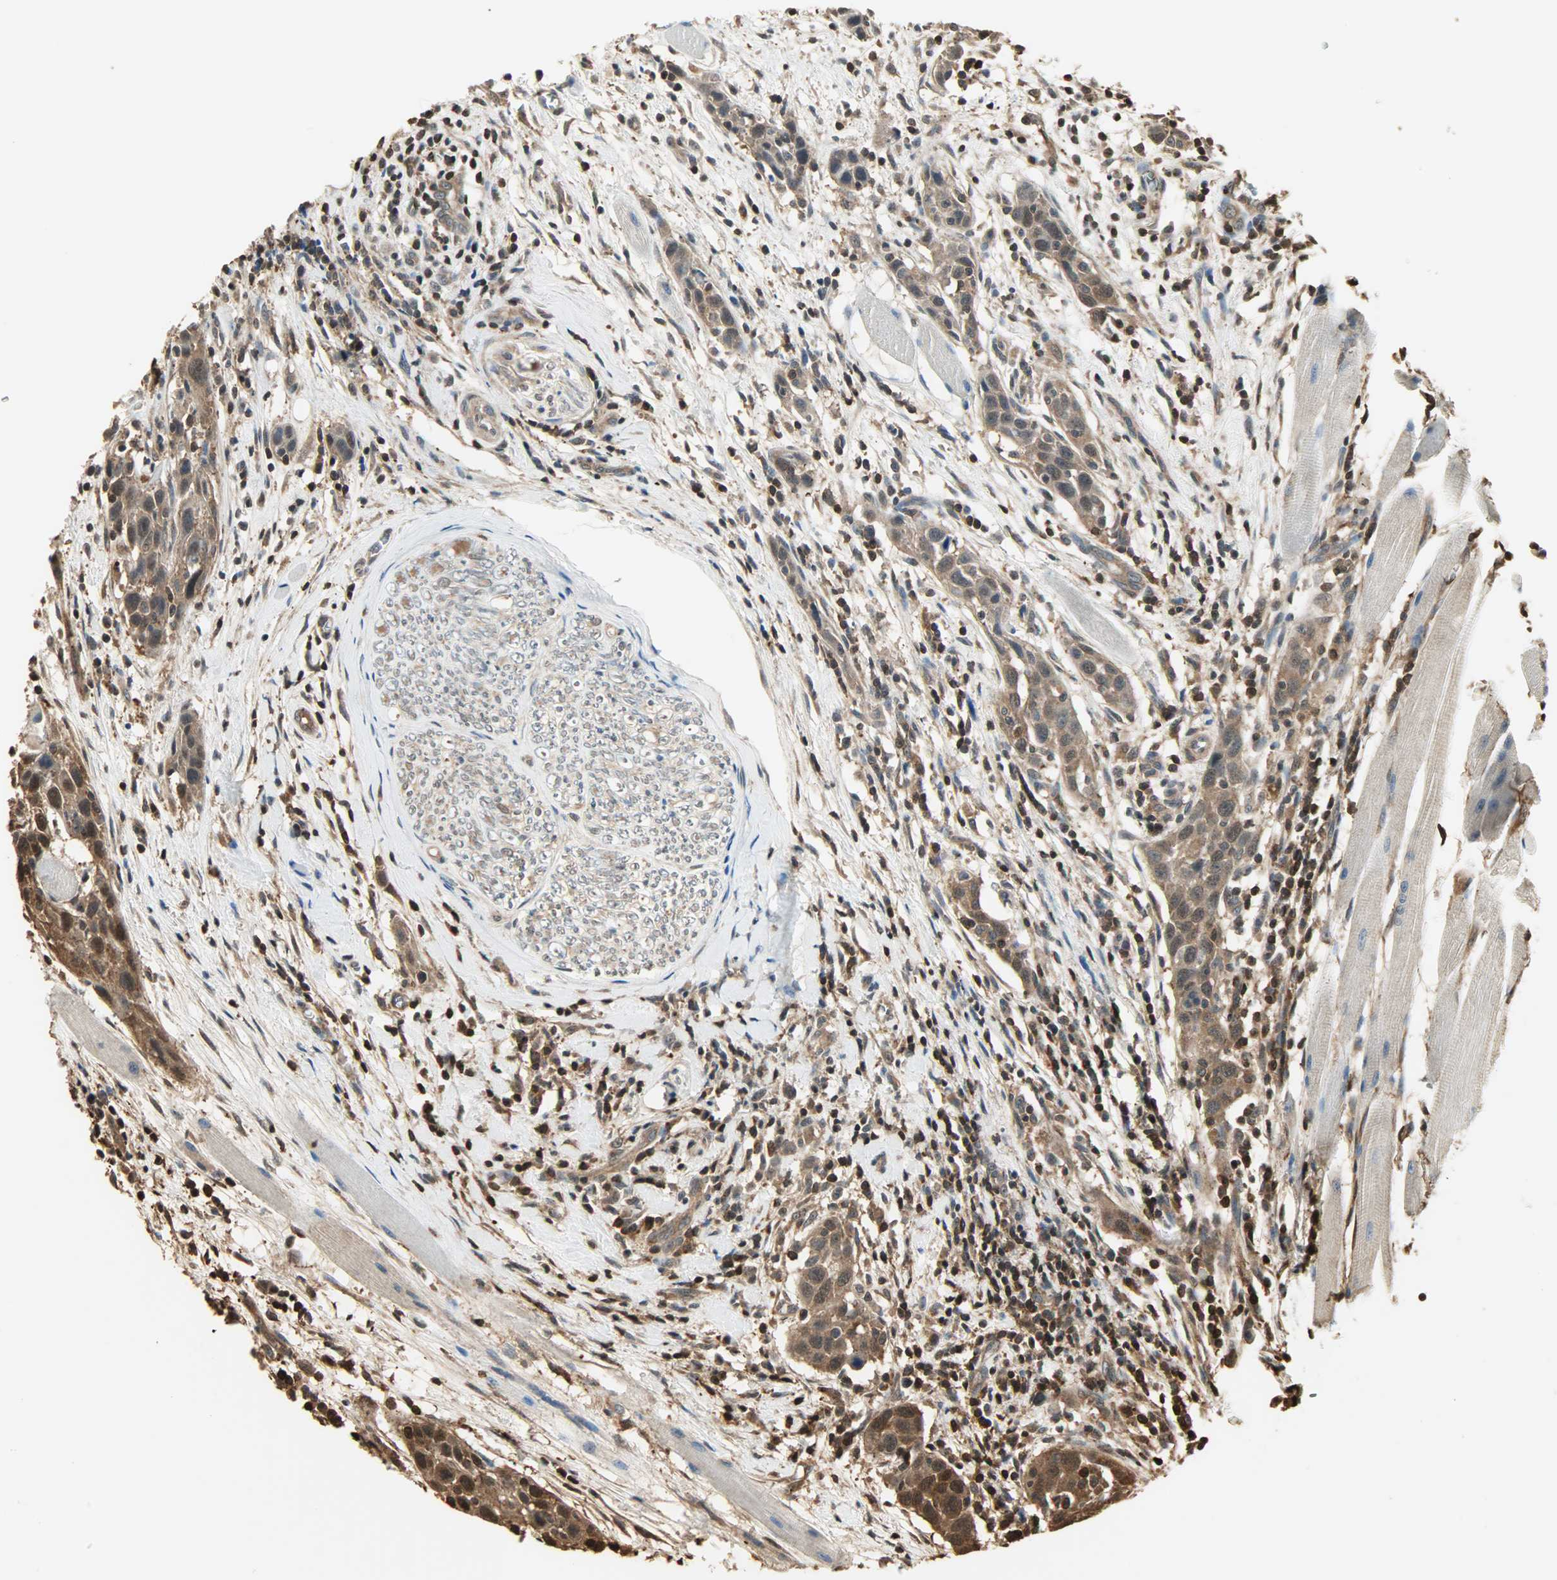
{"staining": {"intensity": "strong", "quantity": ">75%", "location": "cytoplasmic/membranous,nuclear"}, "tissue": "head and neck cancer", "cell_type": "Tumor cells", "image_type": "cancer", "snomed": [{"axis": "morphology", "description": "Normal tissue, NOS"}, {"axis": "morphology", "description": "Squamous cell carcinoma, NOS"}, {"axis": "topography", "description": "Oral tissue"}, {"axis": "topography", "description": "Head-Neck"}], "caption": "Protein staining of head and neck cancer (squamous cell carcinoma) tissue reveals strong cytoplasmic/membranous and nuclear positivity in about >75% of tumor cells. The protein of interest is shown in brown color, while the nuclei are stained blue.", "gene": "YWHAZ", "patient": {"sex": "female", "age": 50}}